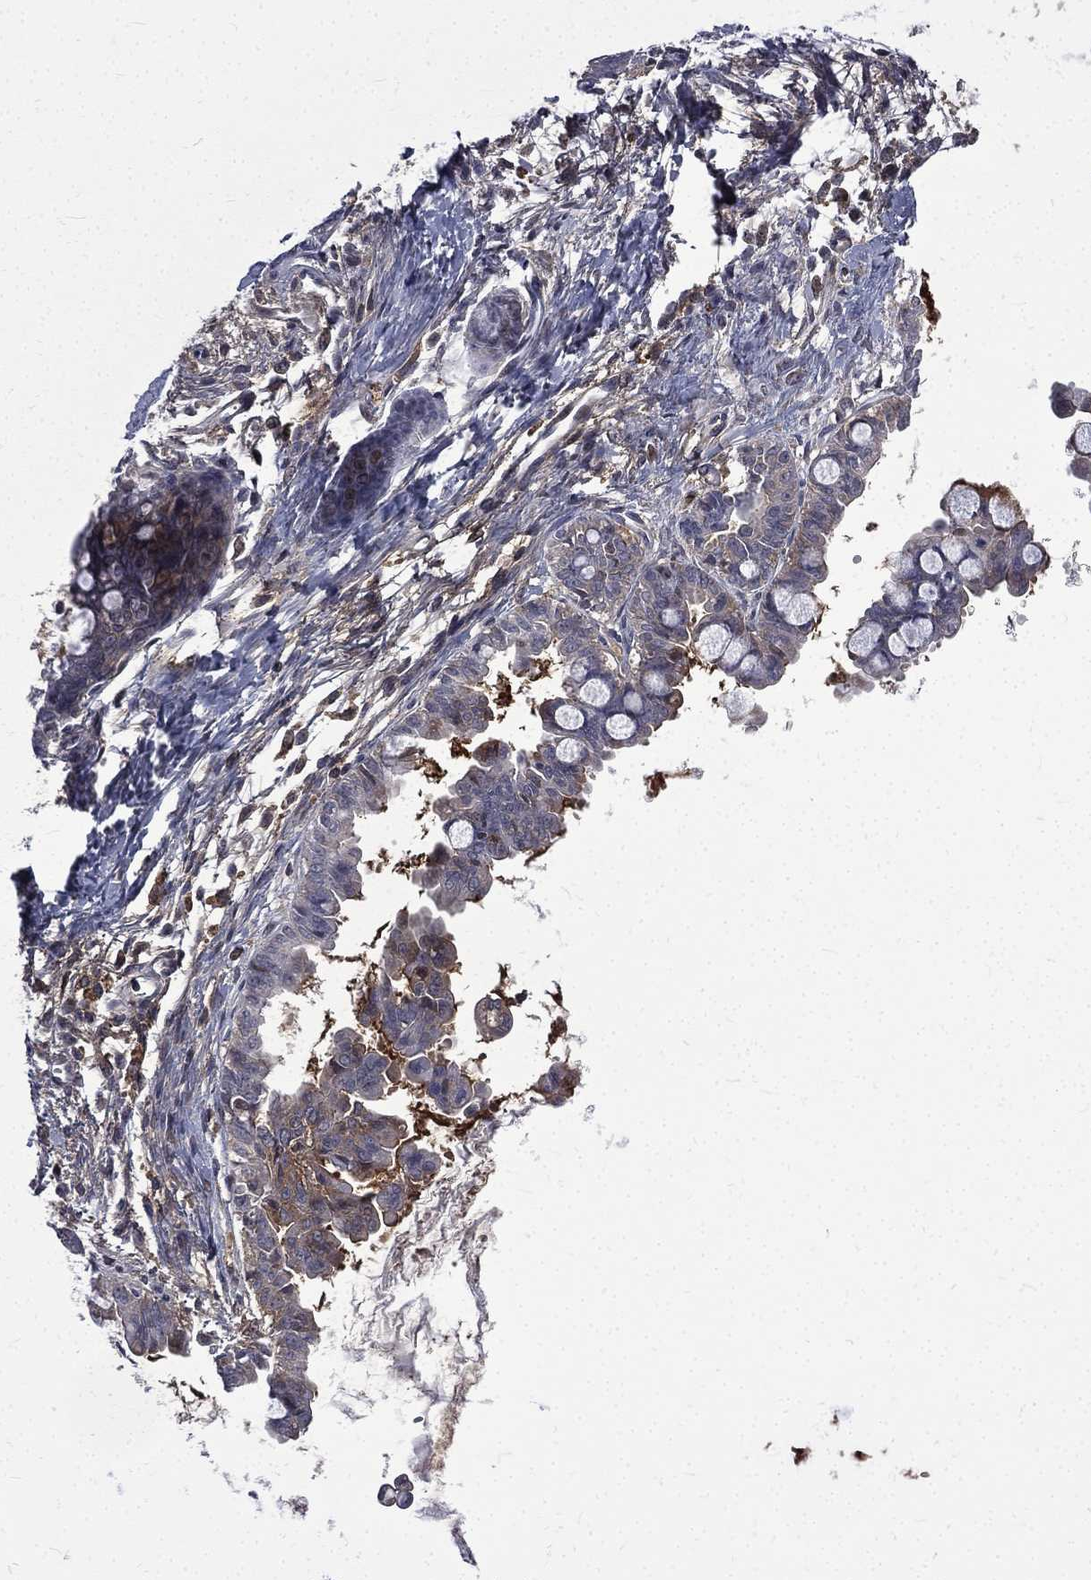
{"staining": {"intensity": "negative", "quantity": "none", "location": "none"}, "tissue": "ovarian cancer", "cell_type": "Tumor cells", "image_type": "cancer", "snomed": [{"axis": "morphology", "description": "Cystadenocarcinoma, mucinous, NOS"}, {"axis": "topography", "description": "Ovary"}], "caption": "Human ovarian cancer stained for a protein using immunohistochemistry exhibits no expression in tumor cells.", "gene": "FGG", "patient": {"sex": "female", "age": 63}}